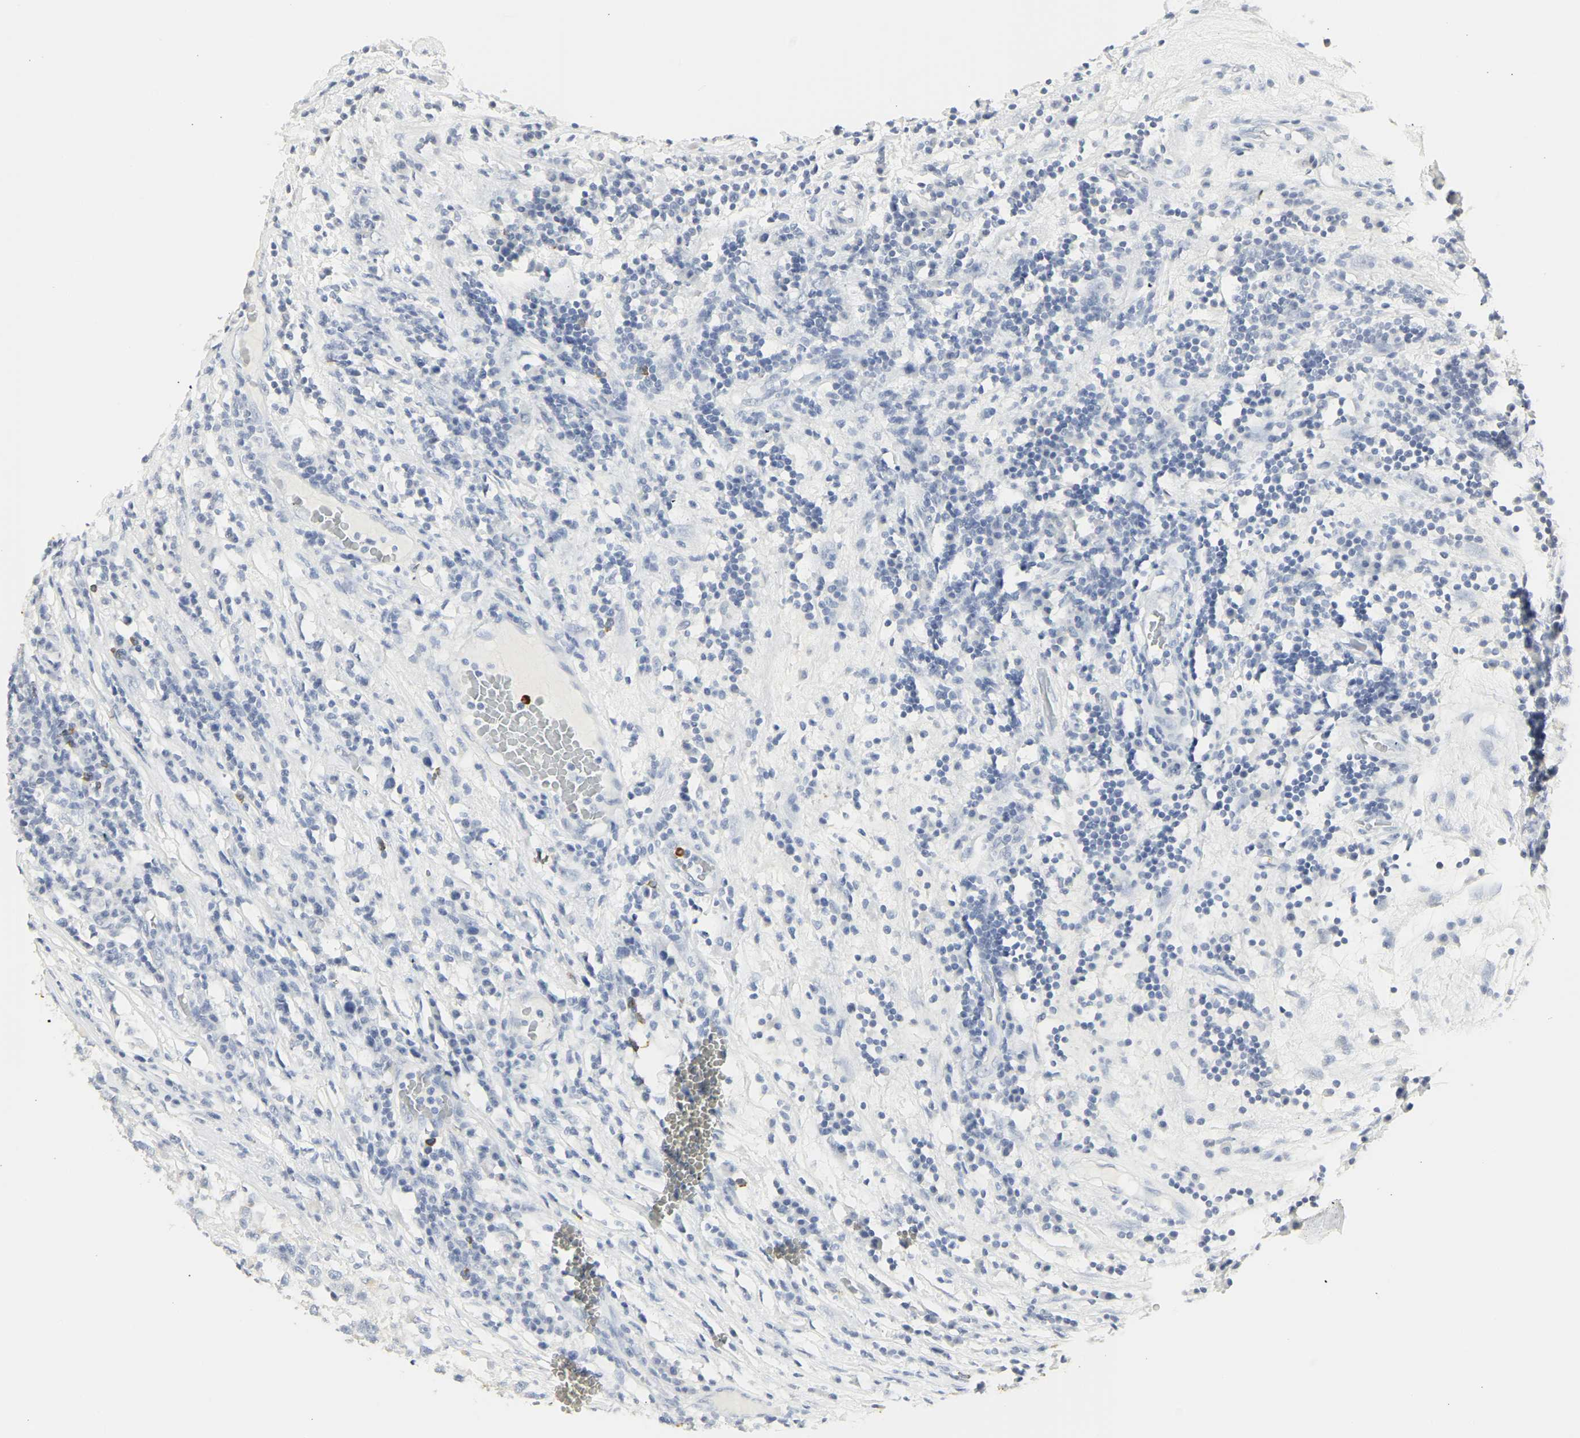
{"staining": {"intensity": "negative", "quantity": "none", "location": "none"}, "tissue": "testis cancer", "cell_type": "Tumor cells", "image_type": "cancer", "snomed": [{"axis": "morphology", "description": "Seminoma, NOS"}, {"axis": "topography", "description": "Testis"}], "caption": "Photomicrograph shows no significant protein positivity in tumor cells of testis cancer (seminoma).", "gene": "CEACAM5", "patient": {"sex": "male", "age": 43}}